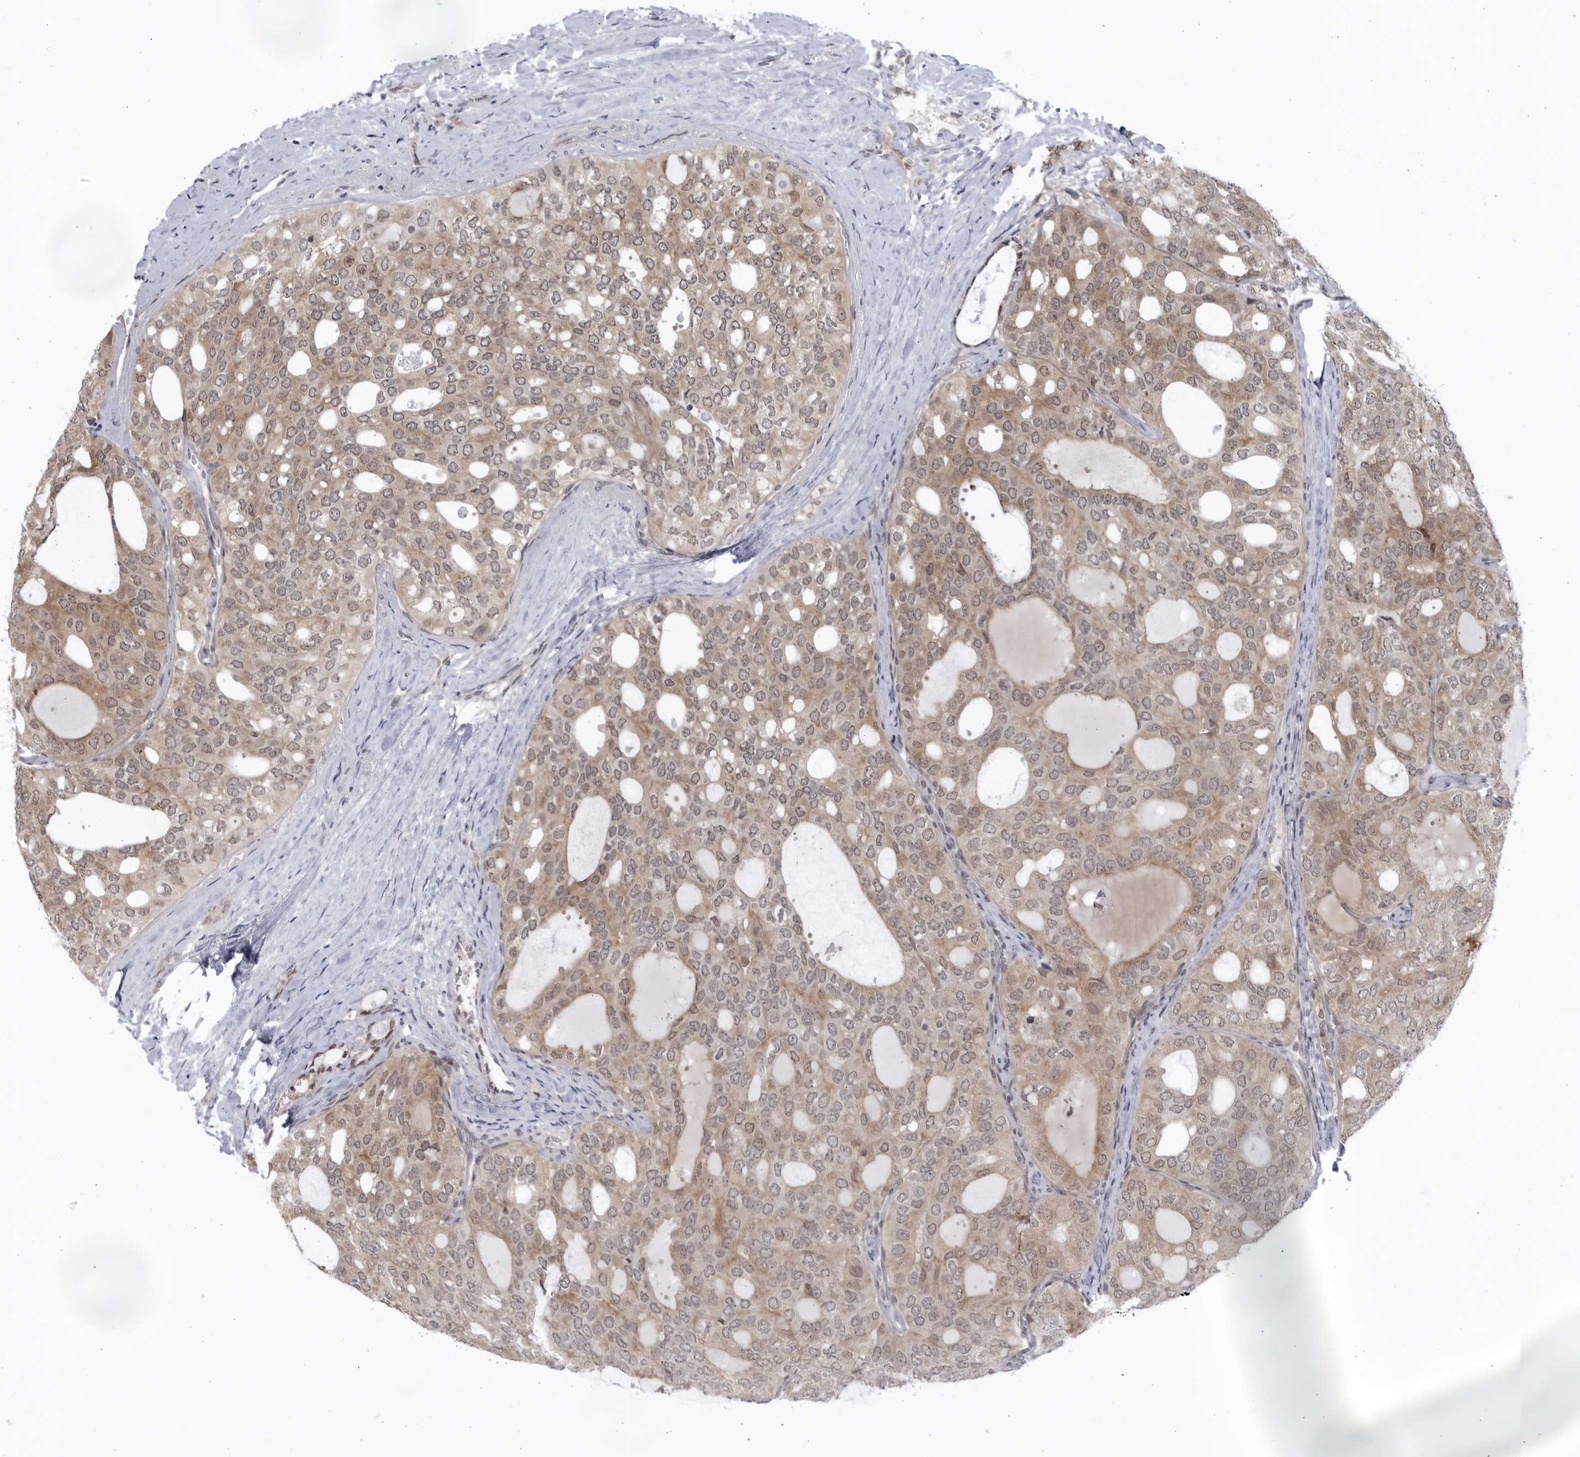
{"staining": {"intensity": "weak", "quantity": "25%-75%", "location": "cytoplasmic/membranous"}, "tissue": "thyroid cancer", "cell_type": "Tumor cells", "image_type": "cancer", "snomed": [{"axis": "morphology", "description": "Follicular adenoma carcinoma, NOS"}, {"axis": "topography", "description": "Thyroid gland"}], "caption": "IHC staining of follicular adenoma carcinoma (thyroid), which reveals low levels of weak cytoplasmic/membranous expression in about 25%-75% of tumor cells indicating weak cytoplasmic/membranous protein expression. The staining was performed using DAB (brown) for protein detection and nuclei were counterstained in hematoxylin (blue).", "gene": "ITGB3BP", "patient": {"sex": "male", "age": 75}}